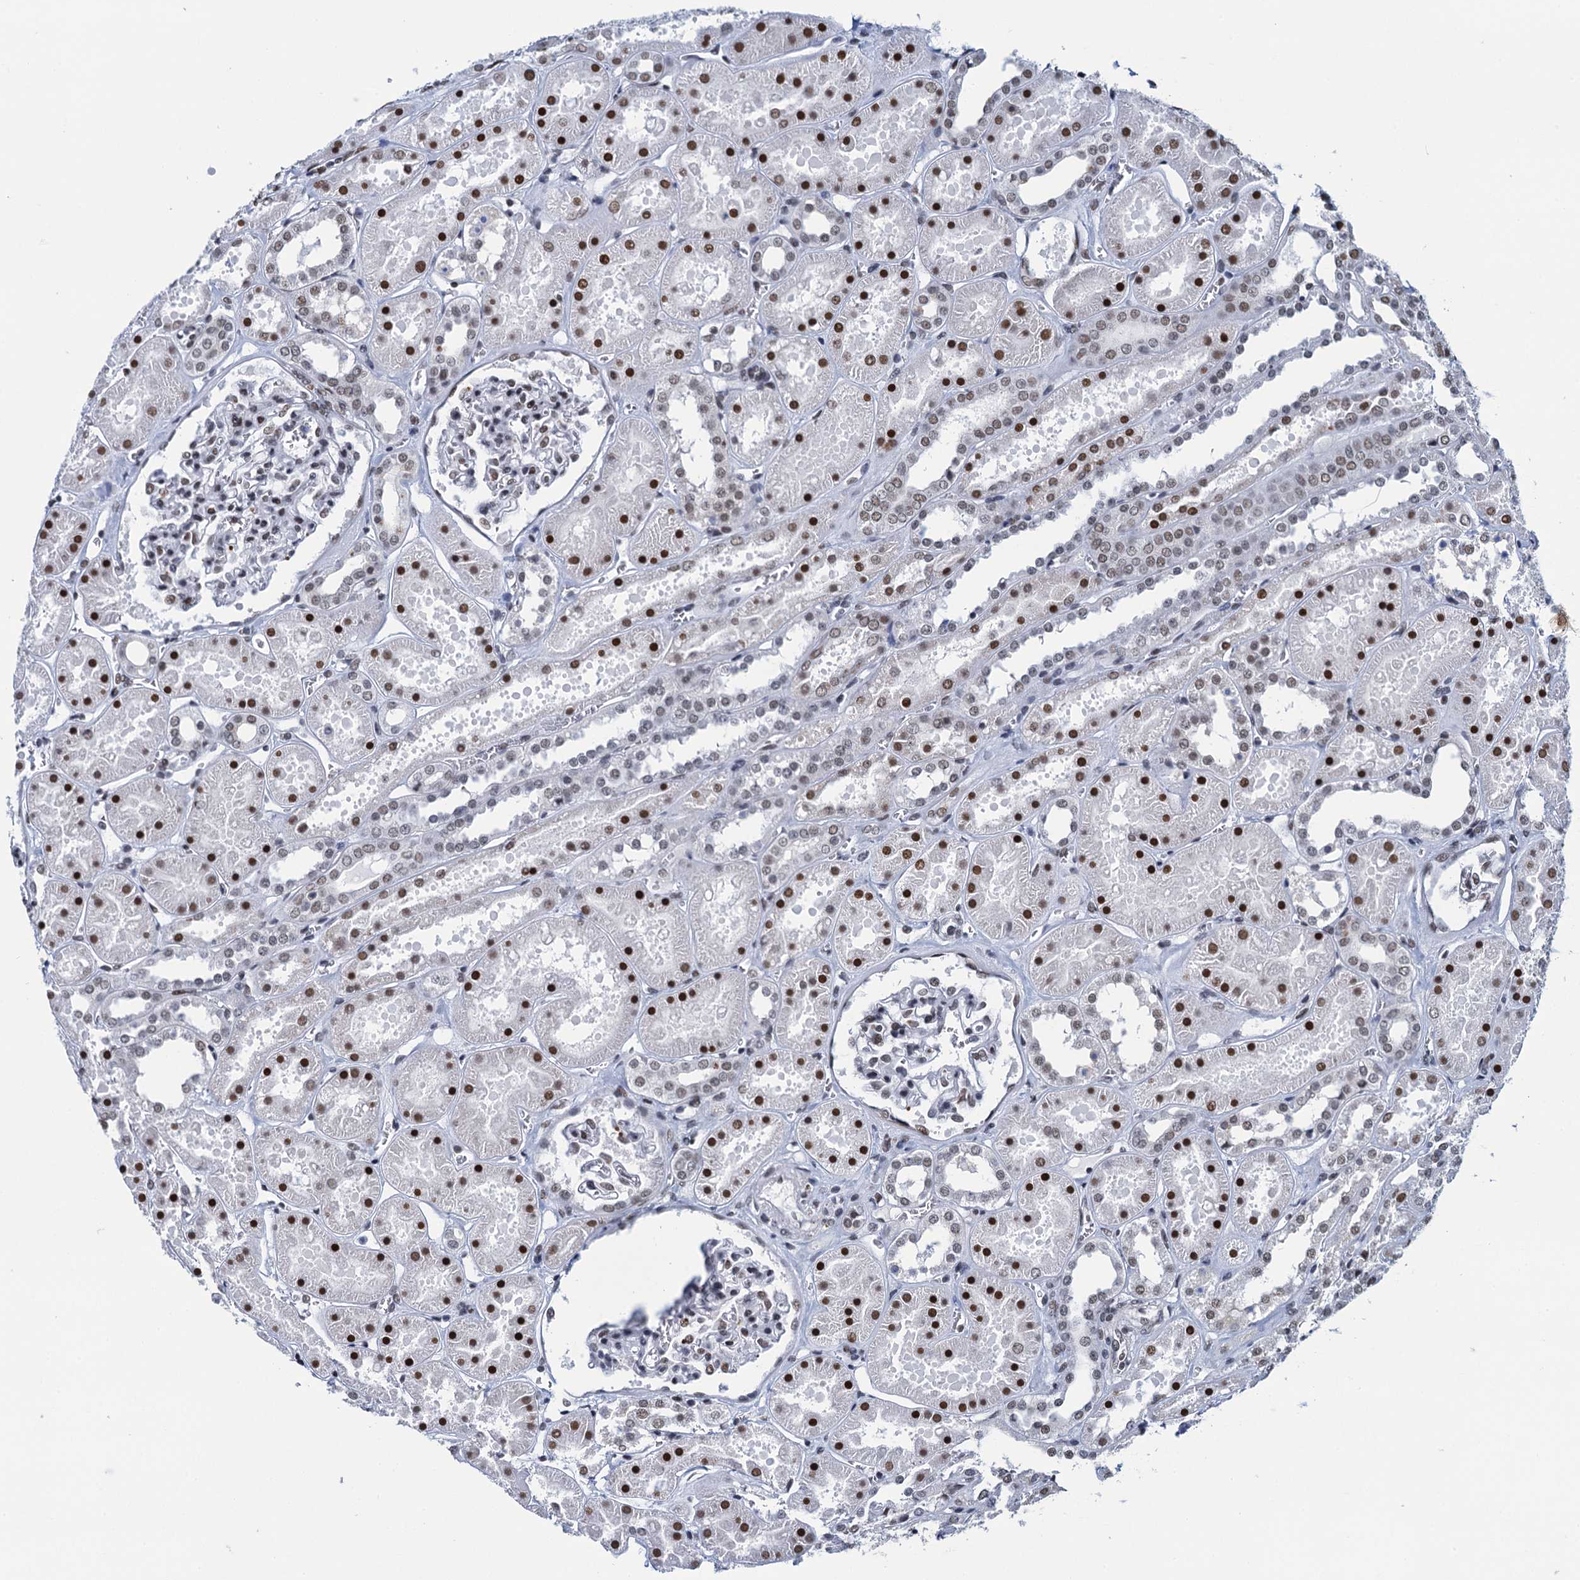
{"staining": {"intensity": "moderate", "quantity": "25%-75%", "location": "nuclear"}, "tissue": "kidney", "cell_type": "Cells in glomeruli", "image_type": "normal", "snomed": [{"axis": "morphology", "description": "Normal tissue, NOS"}, {"axis": "topography", "description": "Kidney"}], "caption": "The histopathology image demonstrates staining of normal kidney, revealing moderate nuclear protein staining (brown color) within cells in glomeruli. The staining is performed using DAB brown chromogen to label protein expression. The nuclei are counter-stained blue using hematoxylin.", "gene": "HNRNPUL2", "patient": {"sex": "female", "age": 41}}